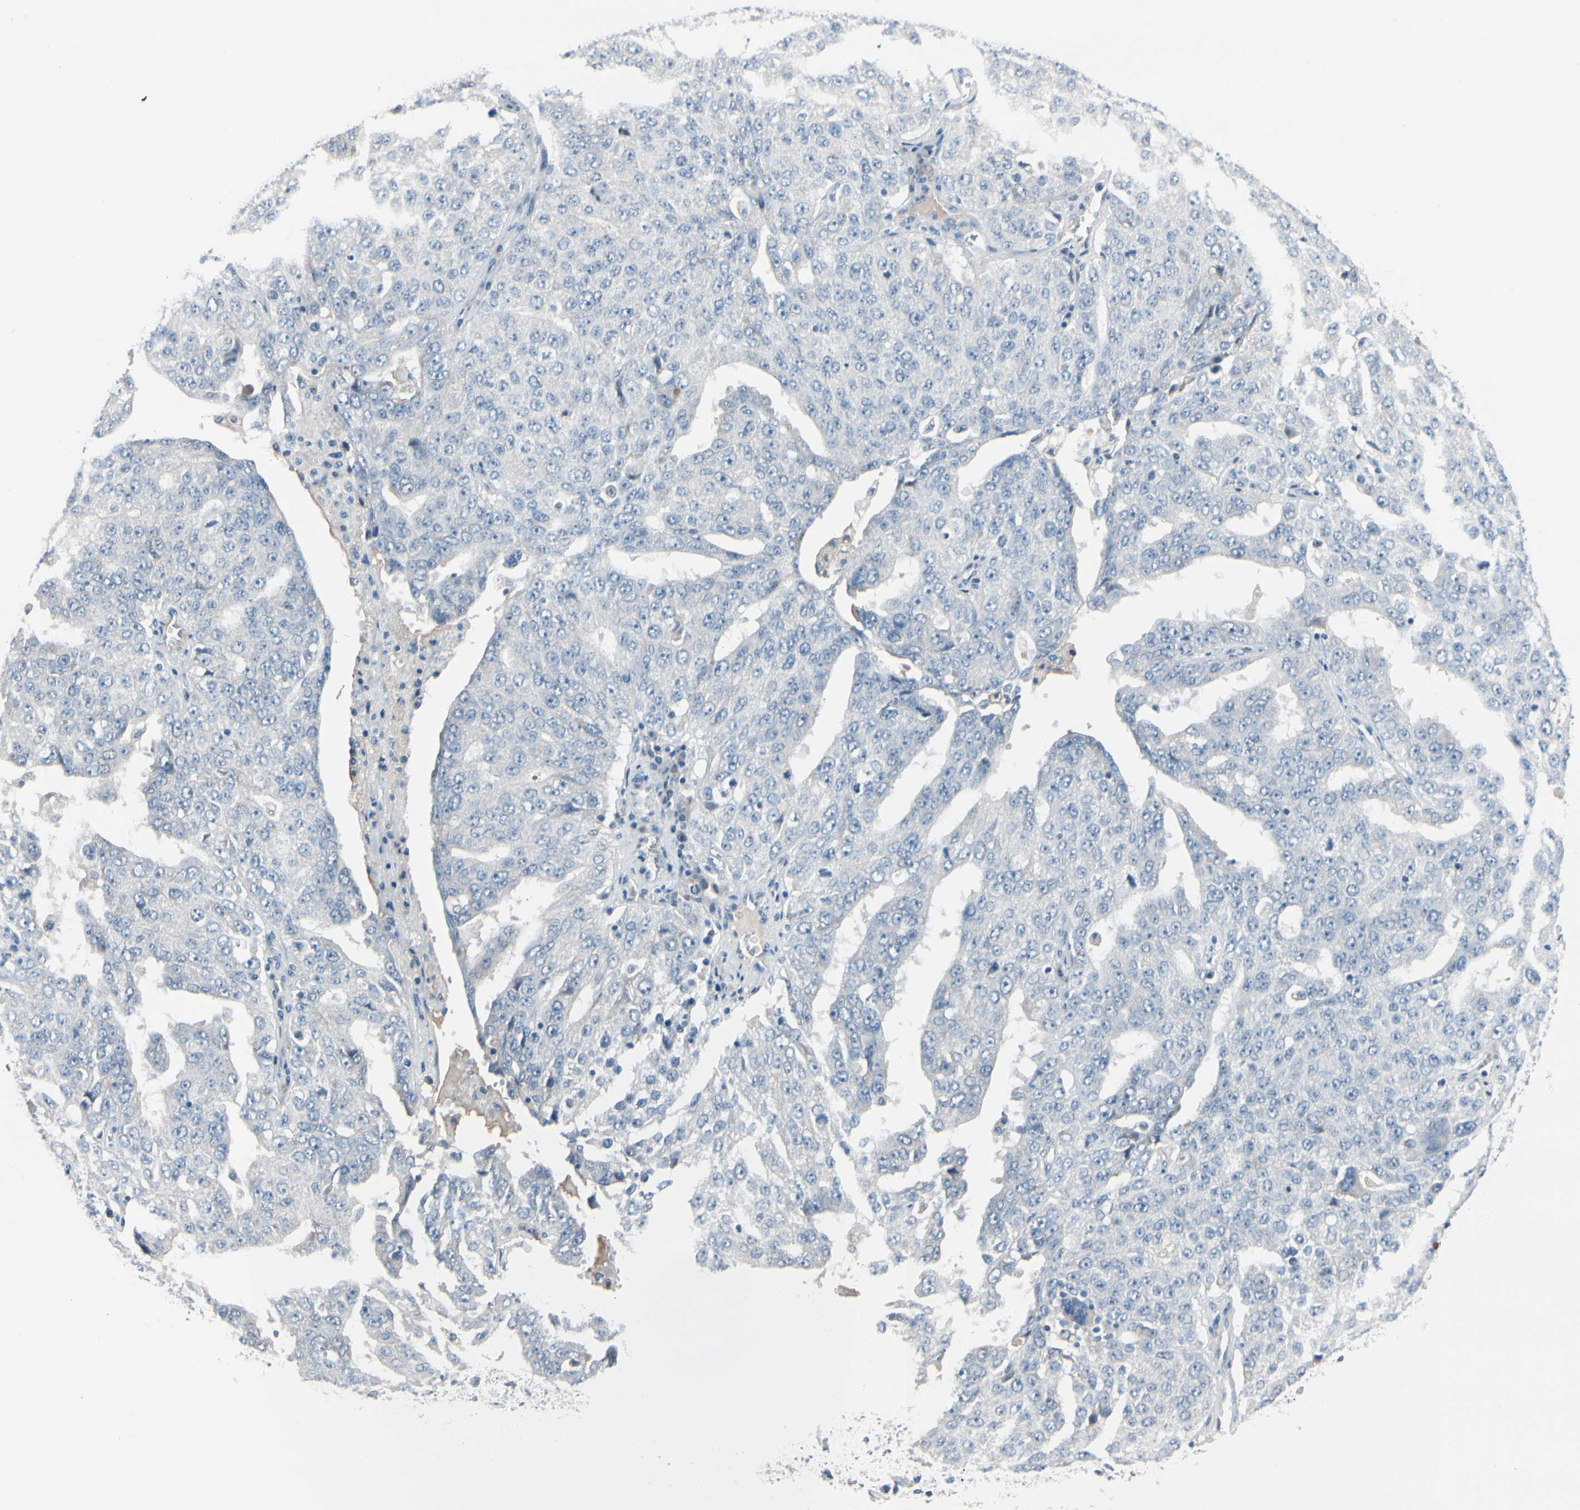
{"staining": {"intensity": "negative", "quantity": "none", "location": "none"}, "tissue": "ovarian cancer", "cell_type": "Tumor cells", "image_type": "cancer", "snomed": [{"axis": "morphology", "description": "Carcinoma, endometroid"}, {"axis": "topography", "description": "Ovary"}], "caption": "Histopathology image shows no protein staining in tumor cells of endometroid carcinoma (ovarian) tissue.", "gene": "PGR", "patient": {"sex": "female", "age": 62}}